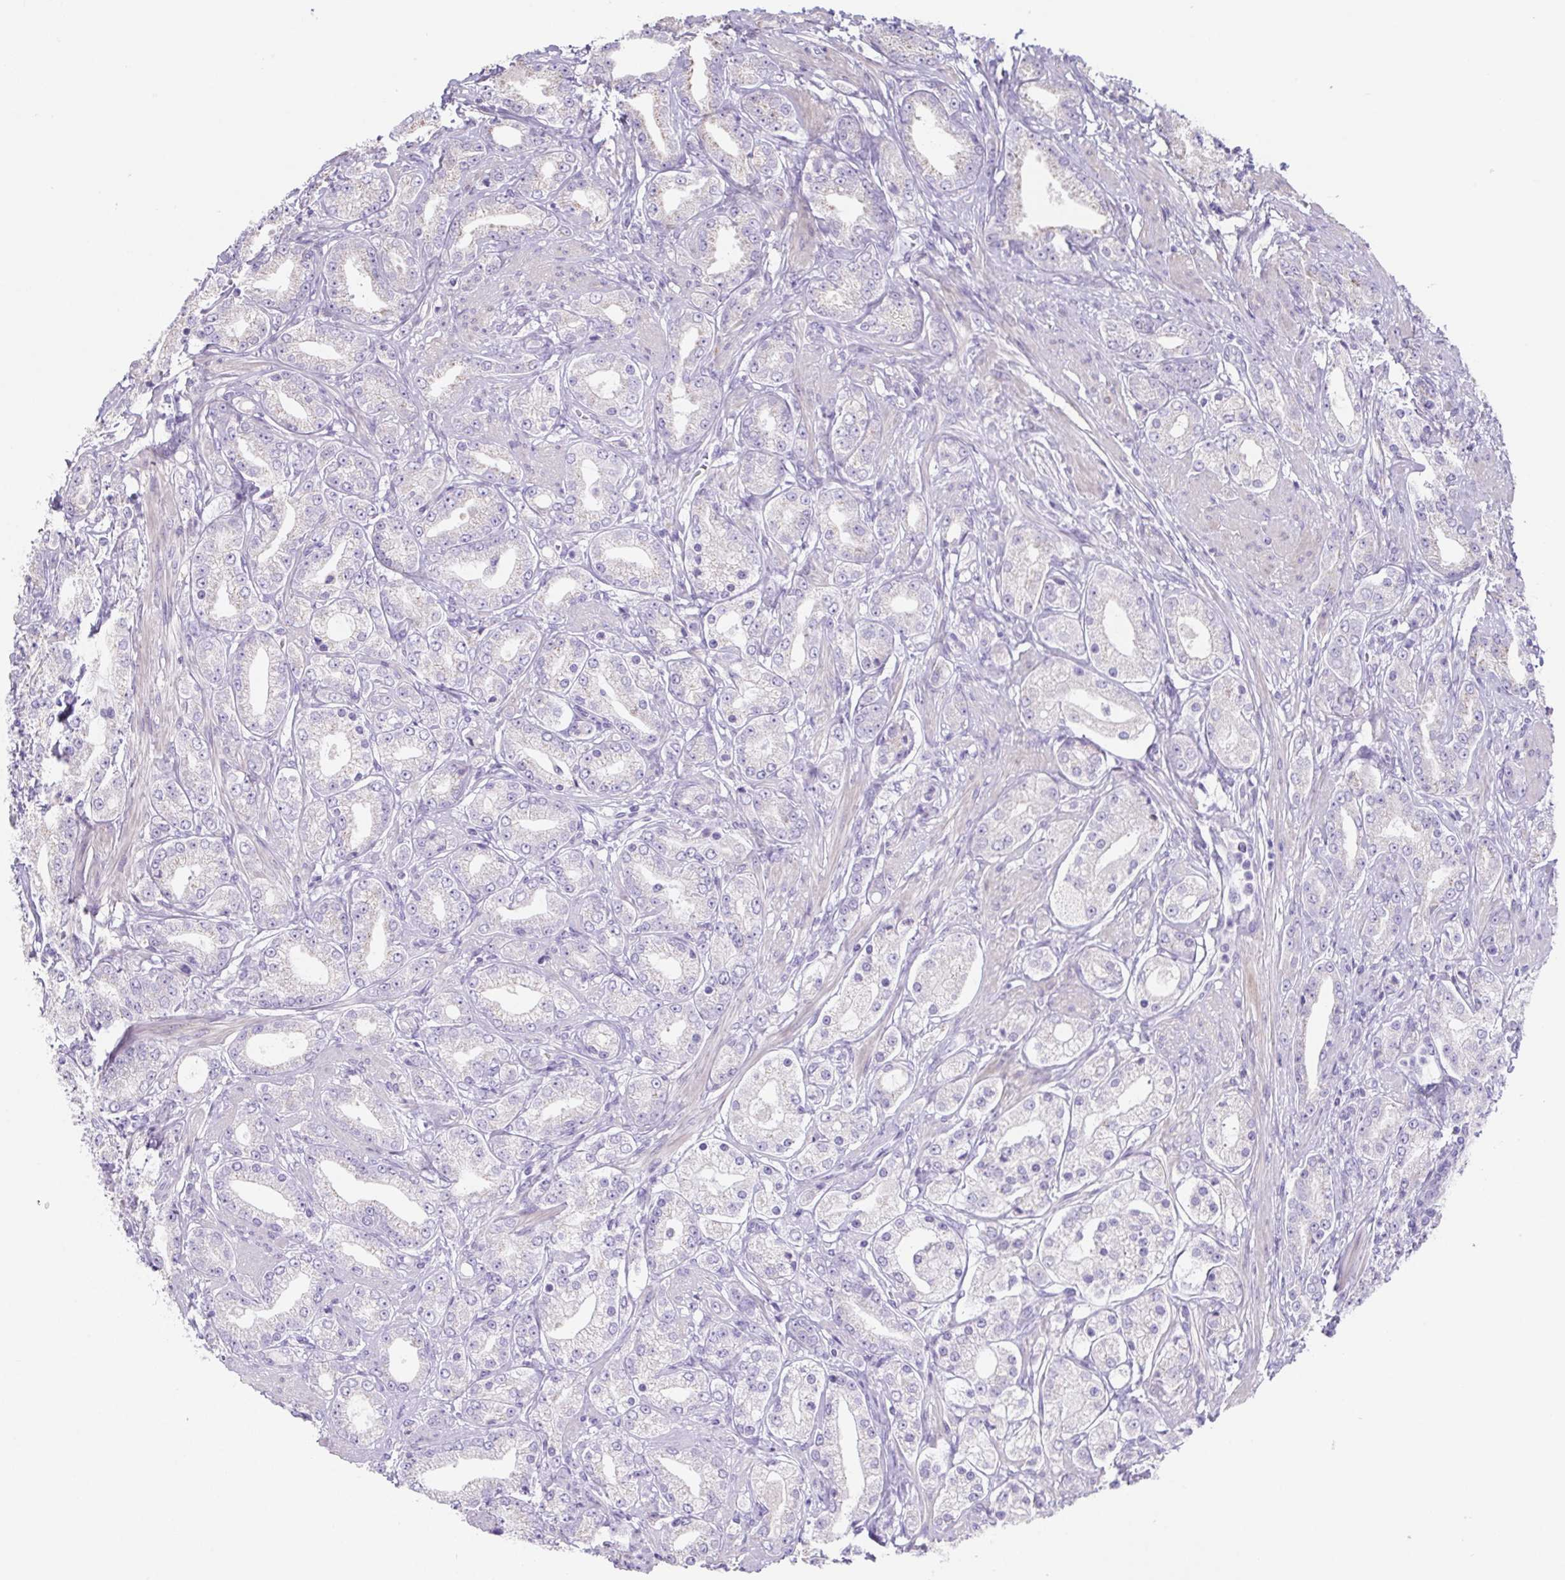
{"staining": {"intensity": "negative", "quantity": "none", "location": "none"}, "tissue": "prostate cancer", "cell_type": "Tumor cells", "image_type": "cancer", "snomed": [{"axis": "morphology", "description": "Adenocarcinoma, High grade"}, {"axis": "topography", "description": "Prostate"}], "caption": "Prostate adenocarcinoma (high-grade) was stained to show a protein in brown. There is no significant staining in tumor cells.", "gene": "HDGFL1", "patient": {"sex": "male", "age": 67}}